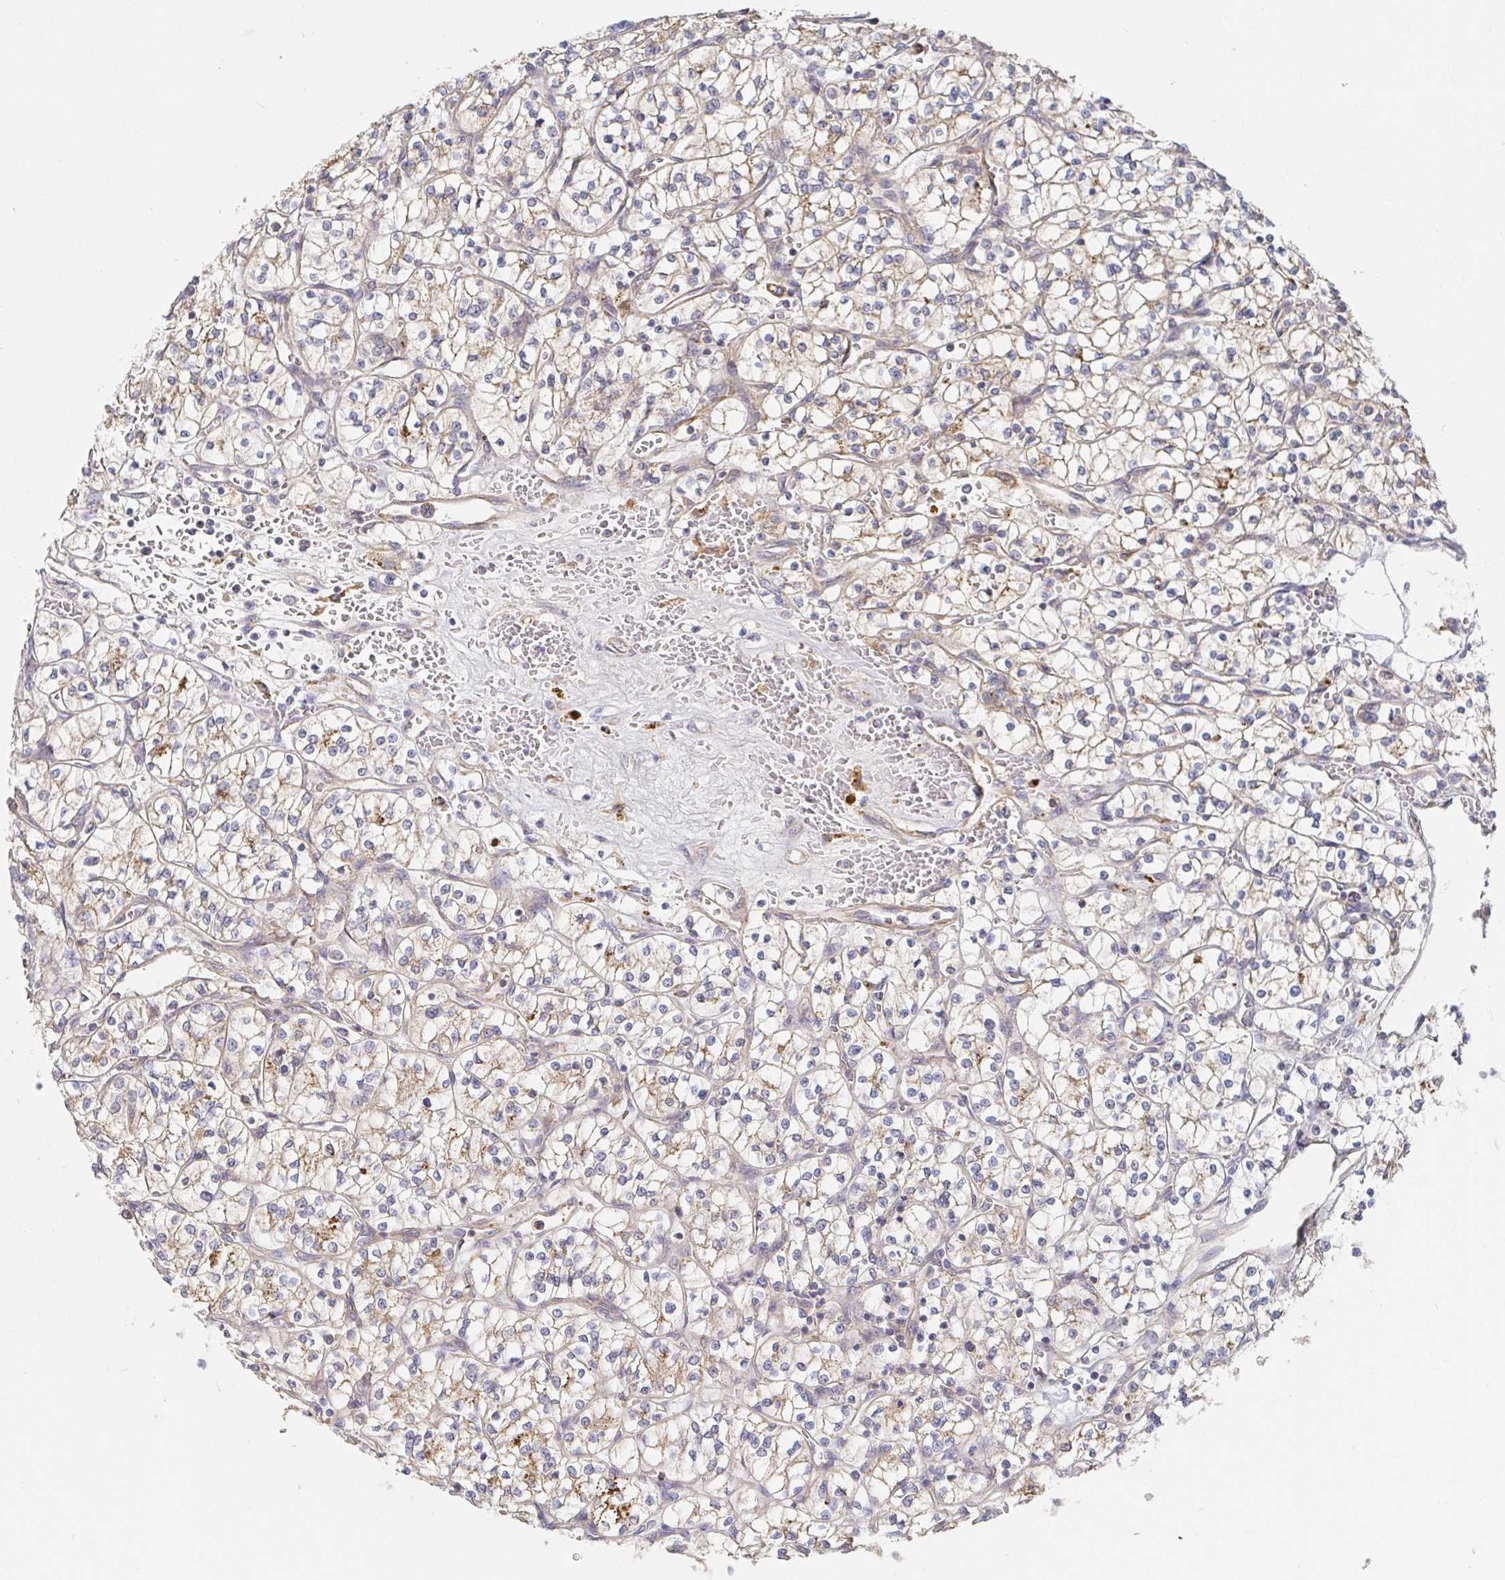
{"staining": {"intensity": "weak", "quantity": "<25%", "location": "cytoplasmic/membranous"}, "tissue": "renal cancer", "cell_type": "Tumor cells", "image_type": "cancer", "snomed": [{"axis": "morphology", "description": "Adenocarcinoma, NOS"}, {"axis": "topography", "description": "Kidney"}], "caption": "The histopathology image demonstrates no staining of tumor cells in adenocarcinoma (renal). Nuclei are stained in blue.", "gene": "IRAK2", "patient": {"sex": "female", "age": 64}}